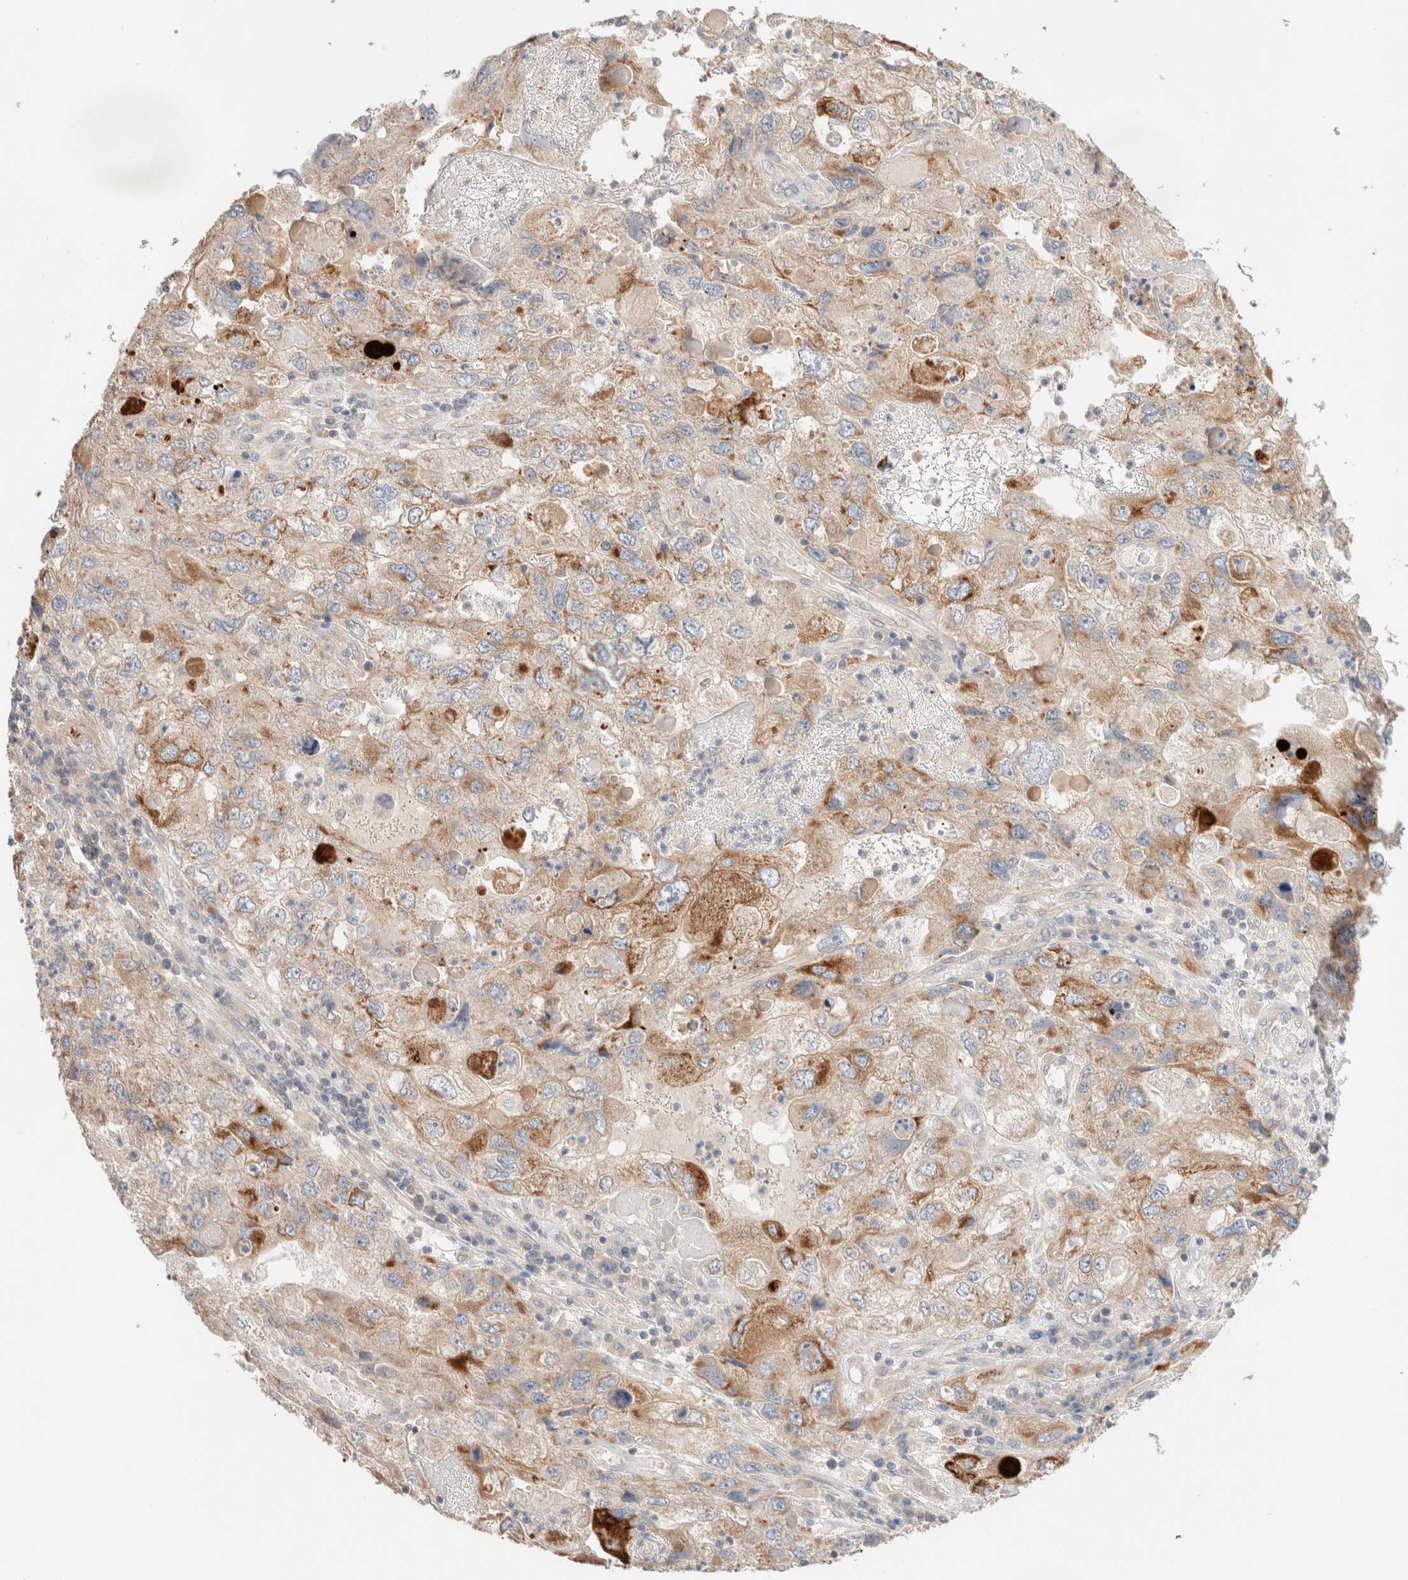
{"staining": {"intensity": "moderate", "quantity": "25%-75%", "location": "cytoplasmic/membranous"}, "tissue": "endometrial cancer", "cell_type": "Tumor cells", "image_type": "cancer", "snomed": [{"axis": "morphology", "description": "Adenocarcinoma, NOS"}, {"axis": "topography", "description": "Endometrium"}], "caption": "Endometrial cancer (adenocarcinoma) tissue shows moderate cytoplasmic/membranous positivity in approximately 25%-75% of tumor cells, visualized by immunohistochemistry. Nuclei are stained in blue.", "gene": "TRIM41", "patient": {"sex": "female", "age": 49}}